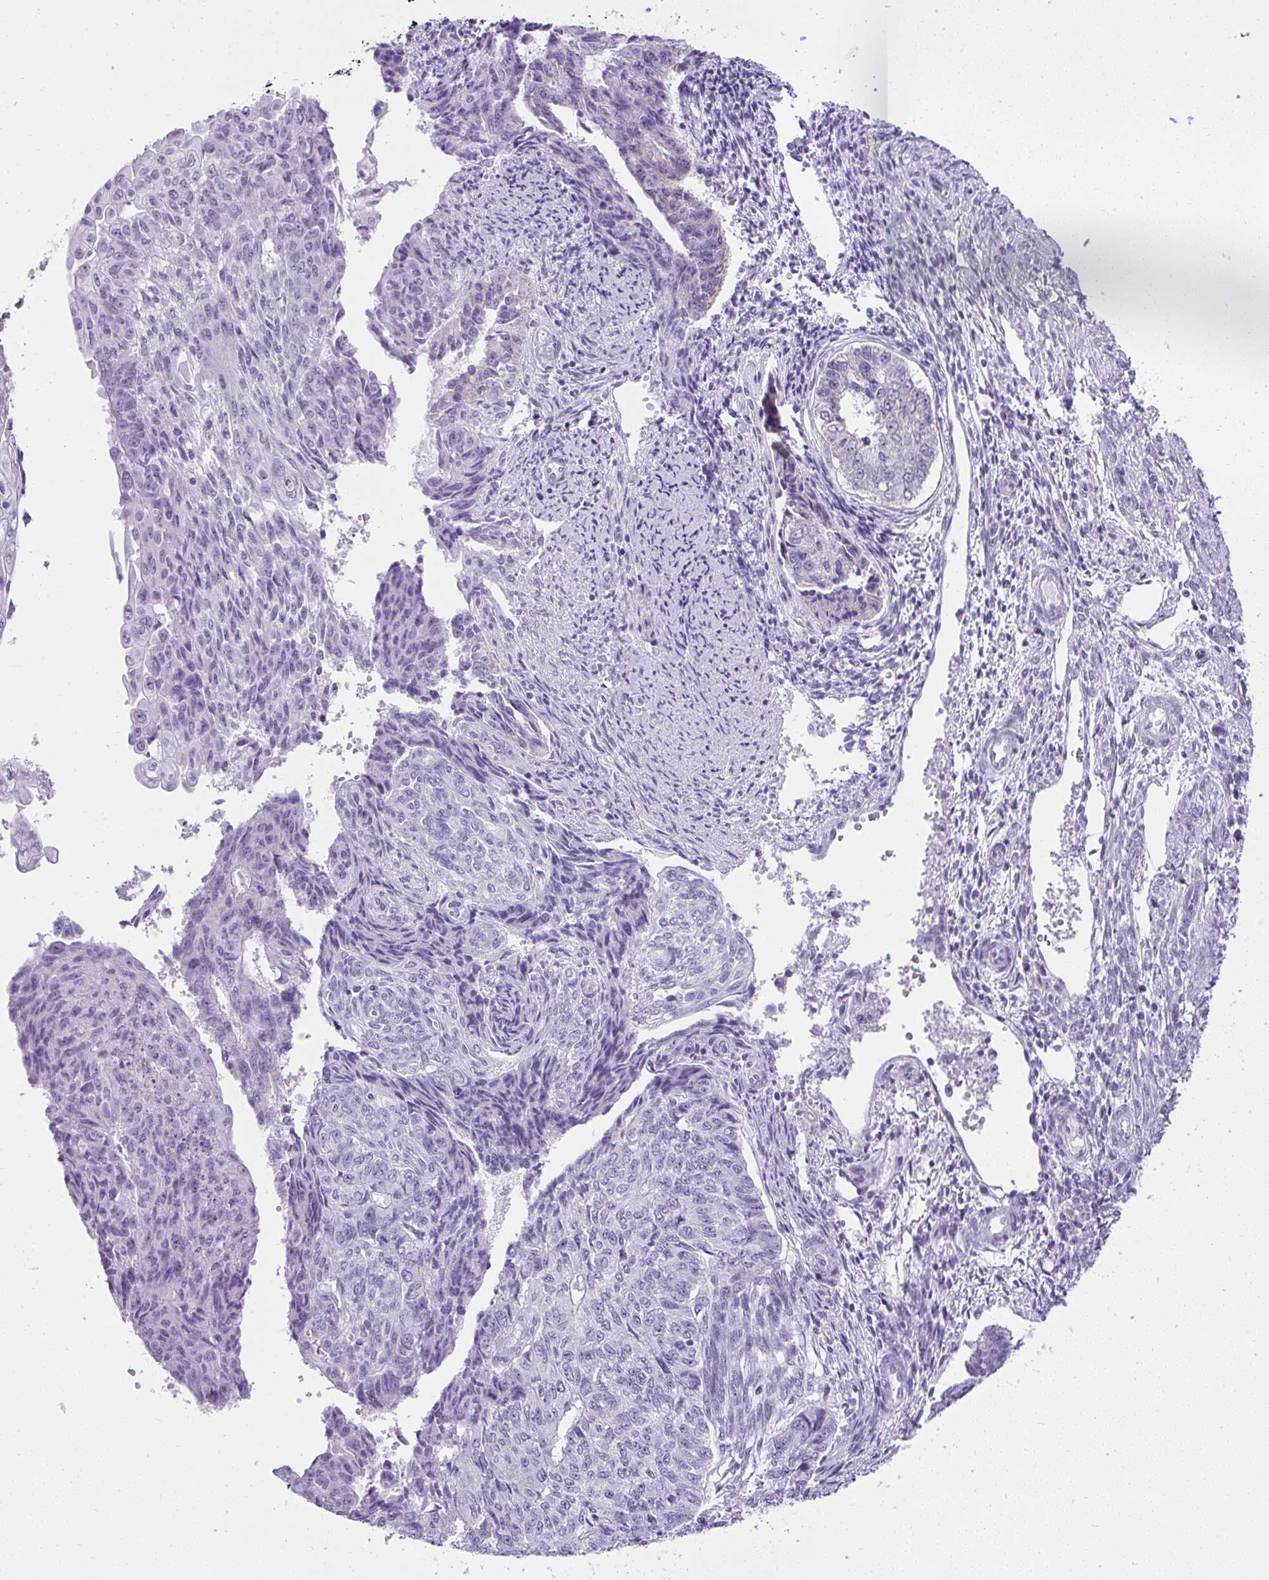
{"staining": {"intensity": "negative", "quantity": "none", "location": "none"}, "tissue": "endometrial cancer", "cell_type": "Tumor cells", "image_type": "cancer", "snomed": [{"axis": "morphology", "description": "Adenocarcinoma, NOS"}, {"axis": "topography", "description": "Endometrium"}], "caption": "Immunohistochemical staining of endometrial cancer demonstrates no significant expression in tumor cells. (Stains: DAB (3,3'-diaminobenzidine) immunohistochemistry with hematoxylin counter stain, Microscopy: brightfield microscopy at high magnification).", "gene": "RNF183", "patient": {"sex": "female", "age": 32}}